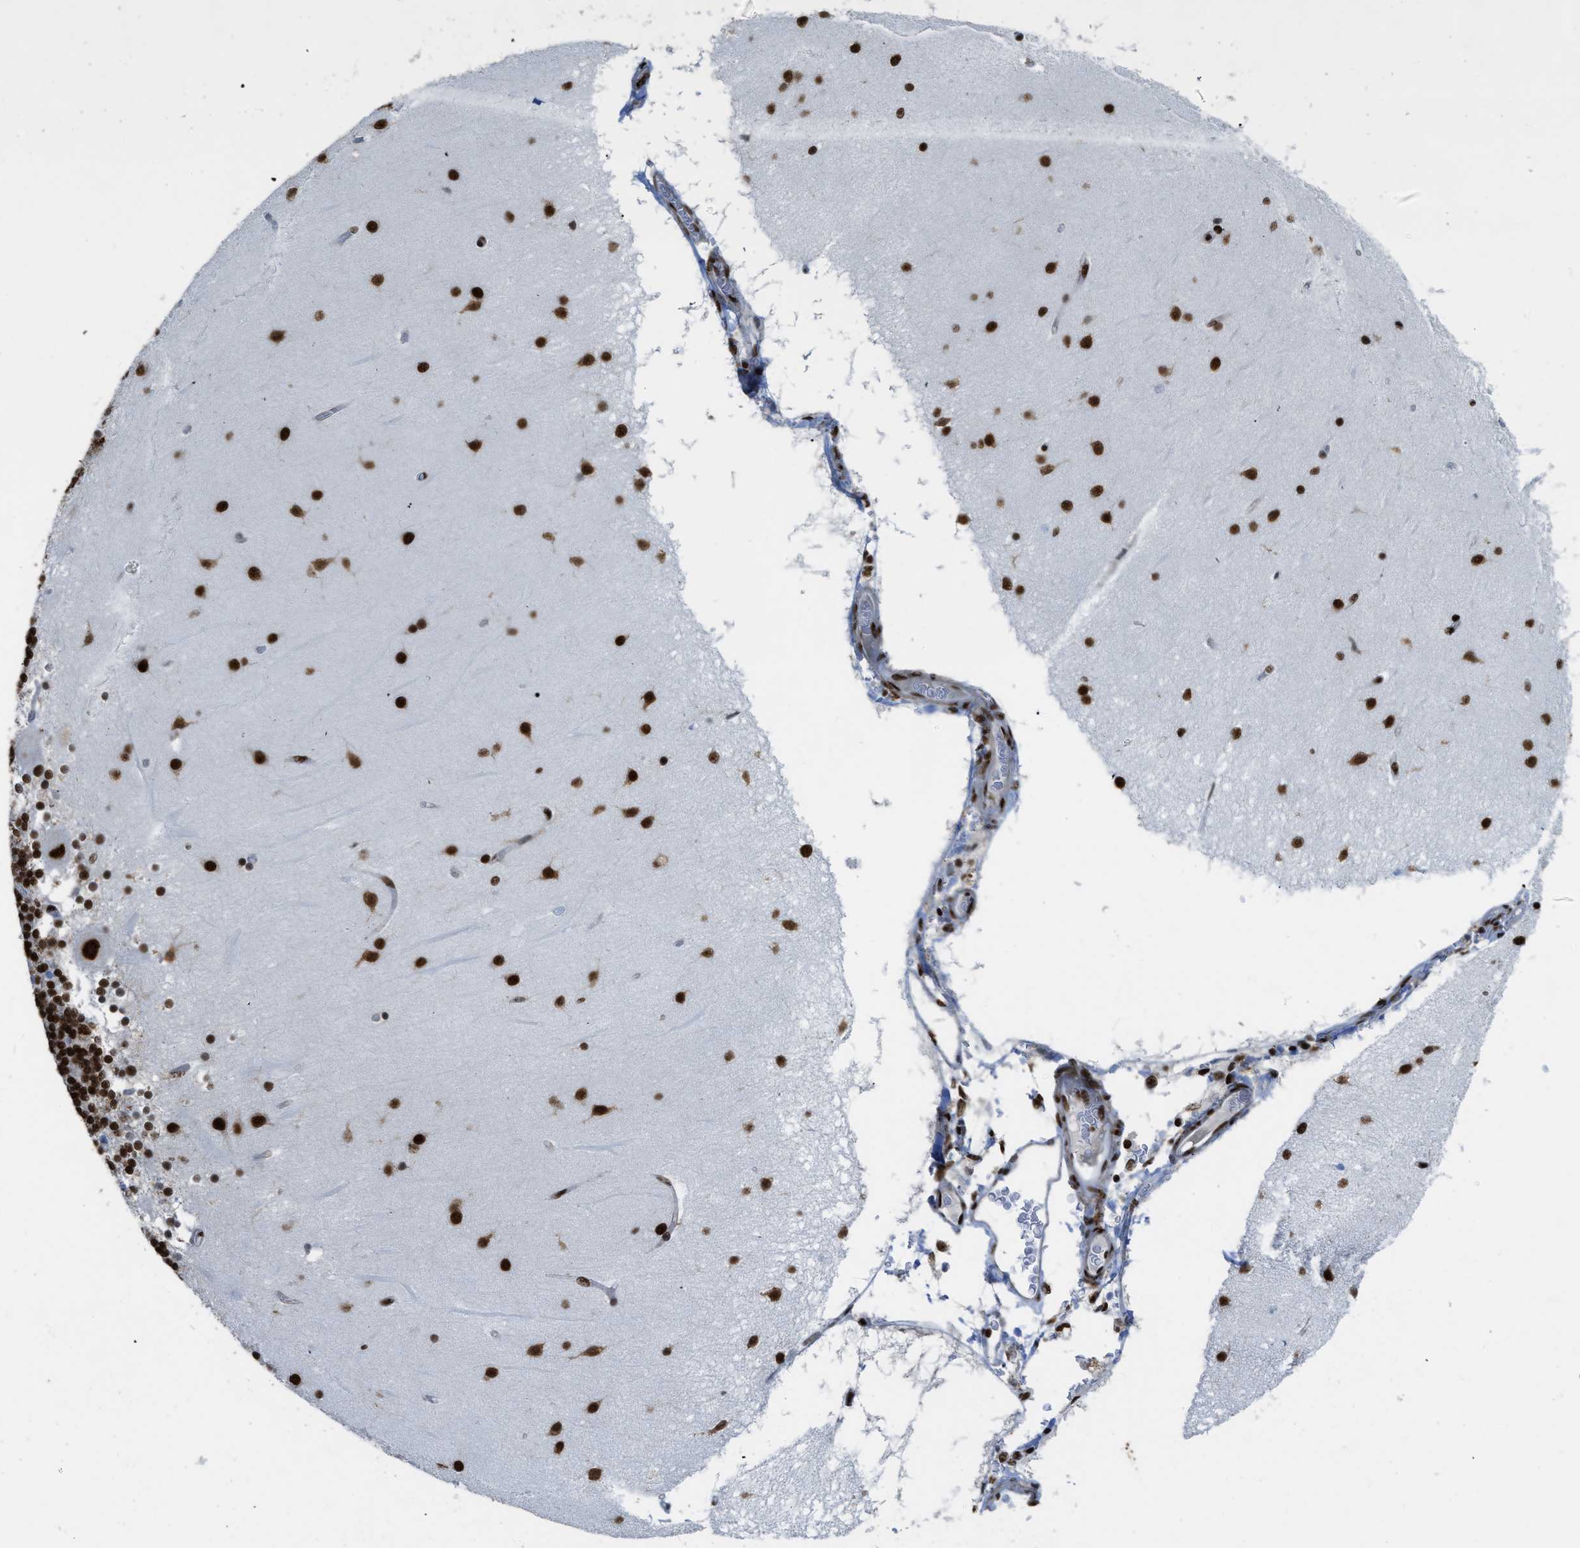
{"staining": {"intensity": "strong", "quantity": ">75%", "location": "nuclear"}, "tissue": "cerebellum", "cell_type": "Cells in granular layer", "image_type": "normal", "snomed": [{"axis": "morphology", "description": "Normal tissue, NOS"}, {"axis": "topography", "description": "Cerebellum"}], "caption": "Protein expression analysis of normal human cerebellum reveals strong nuclear positivity in approximately >75% of cells in granular layer. (Stains: DAB in brown, nuclei in blue, Microscopy: brightfield microscopy at high magnification).", "gene": "ZNF207", "patient": {"sex": "female", "age": 54}}